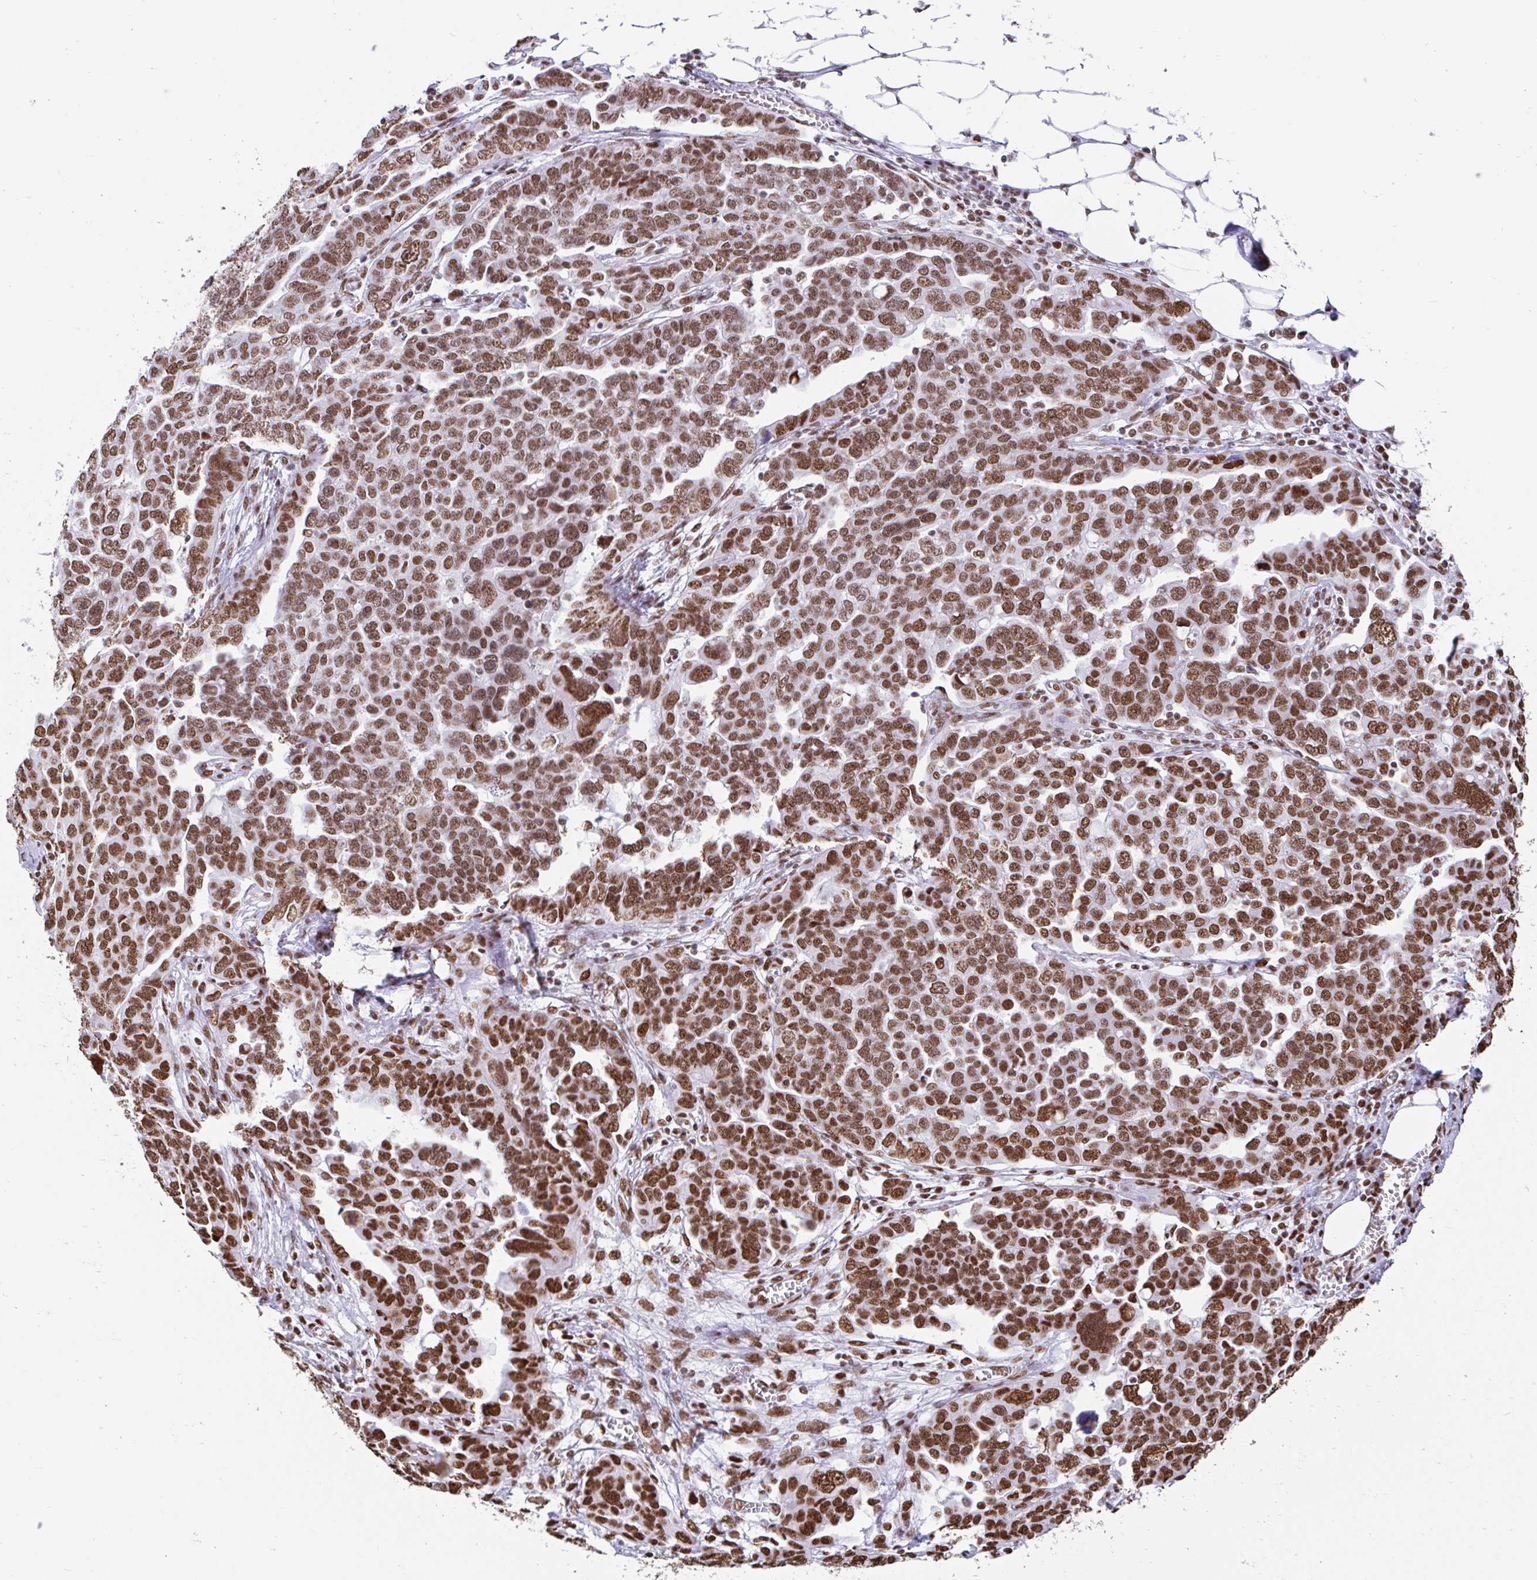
{"staining": {"intensity": "moderate", "quantity": ">75%", "location": "nuclear"}, "tissue": "ovarian cancer", "cell_type": "Tumor cells", "image_type": "cancer", "snomed": [{"axis": "morphology", "description": "Cystadenocarcinoma, serous, NOS"}, {"axis": "topography", "description": "Ovary"}], "caption": "Immunohistochemistry histopathology image of human serous cystadenocarcinoma (ovarian) stained for a protein (brown), which exhibits medium levels of moderate nuclear expression in approximately >75% of tumor cells.", "gene": "KHDRBS1", "patient": {"sex": "female", "age": 59}}